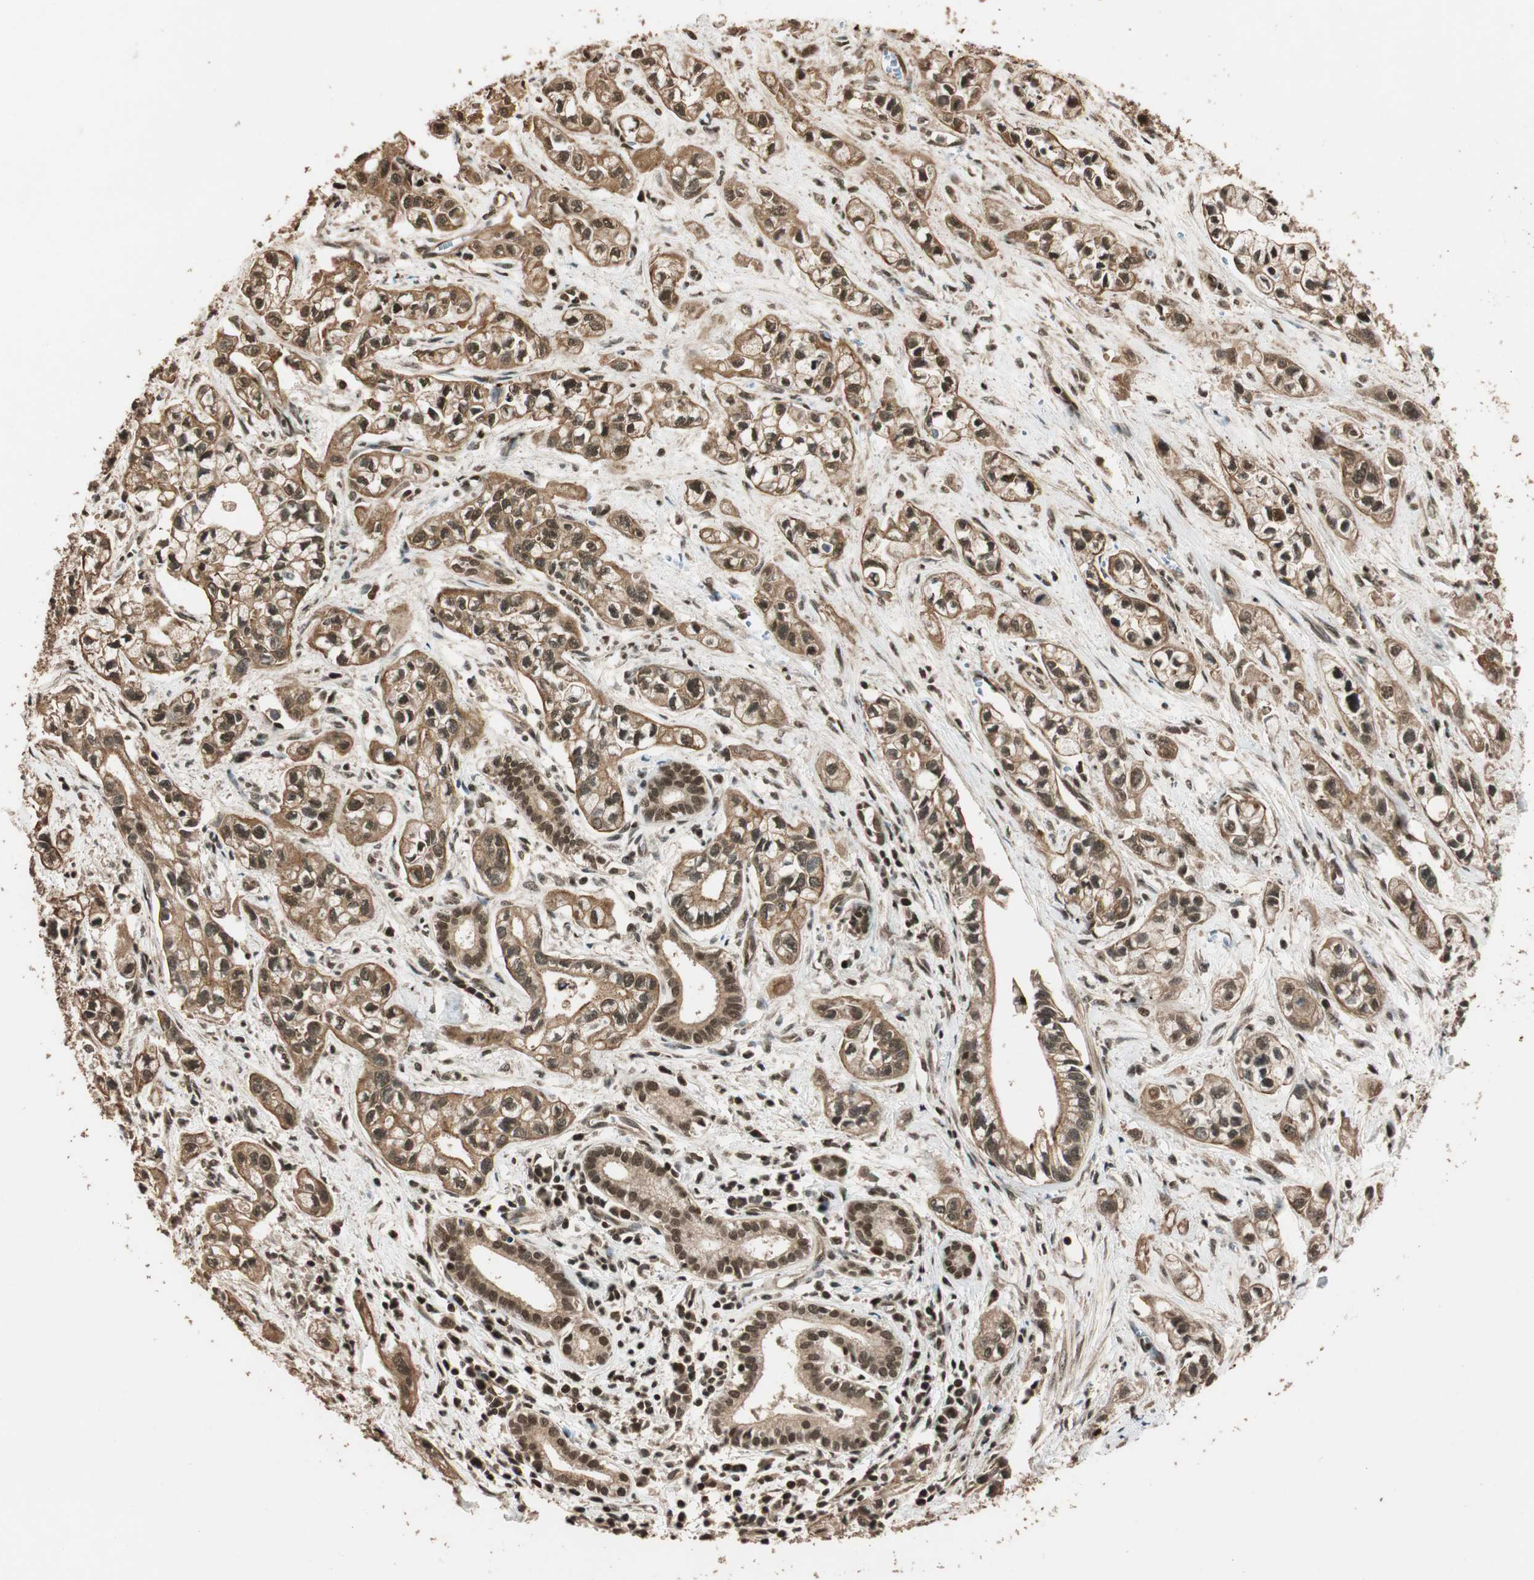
{"staining": {"intensity": "moderate", "quantity": ">75%", "location": "cytoplasmic/membranous,nuclear"}, "tissue": "pancreatic cancer", "cell_type": "Tumor cells", "image_type": "cancer", "snomed": [{"axis": "morphology", "description": "Adenocarcinoma, NOS"}, {"axis": "topography", "description": "Pancreas"}], "caption": "This micrograph shows IHC staining of human pancreatic adenocarcinoma, with medium moderate cytoplasmic/membranous and nuclear expression in about >75% of tumor cells.", "gene": "ALKBH5", "patient": {"sex": "male", "age": 74}}